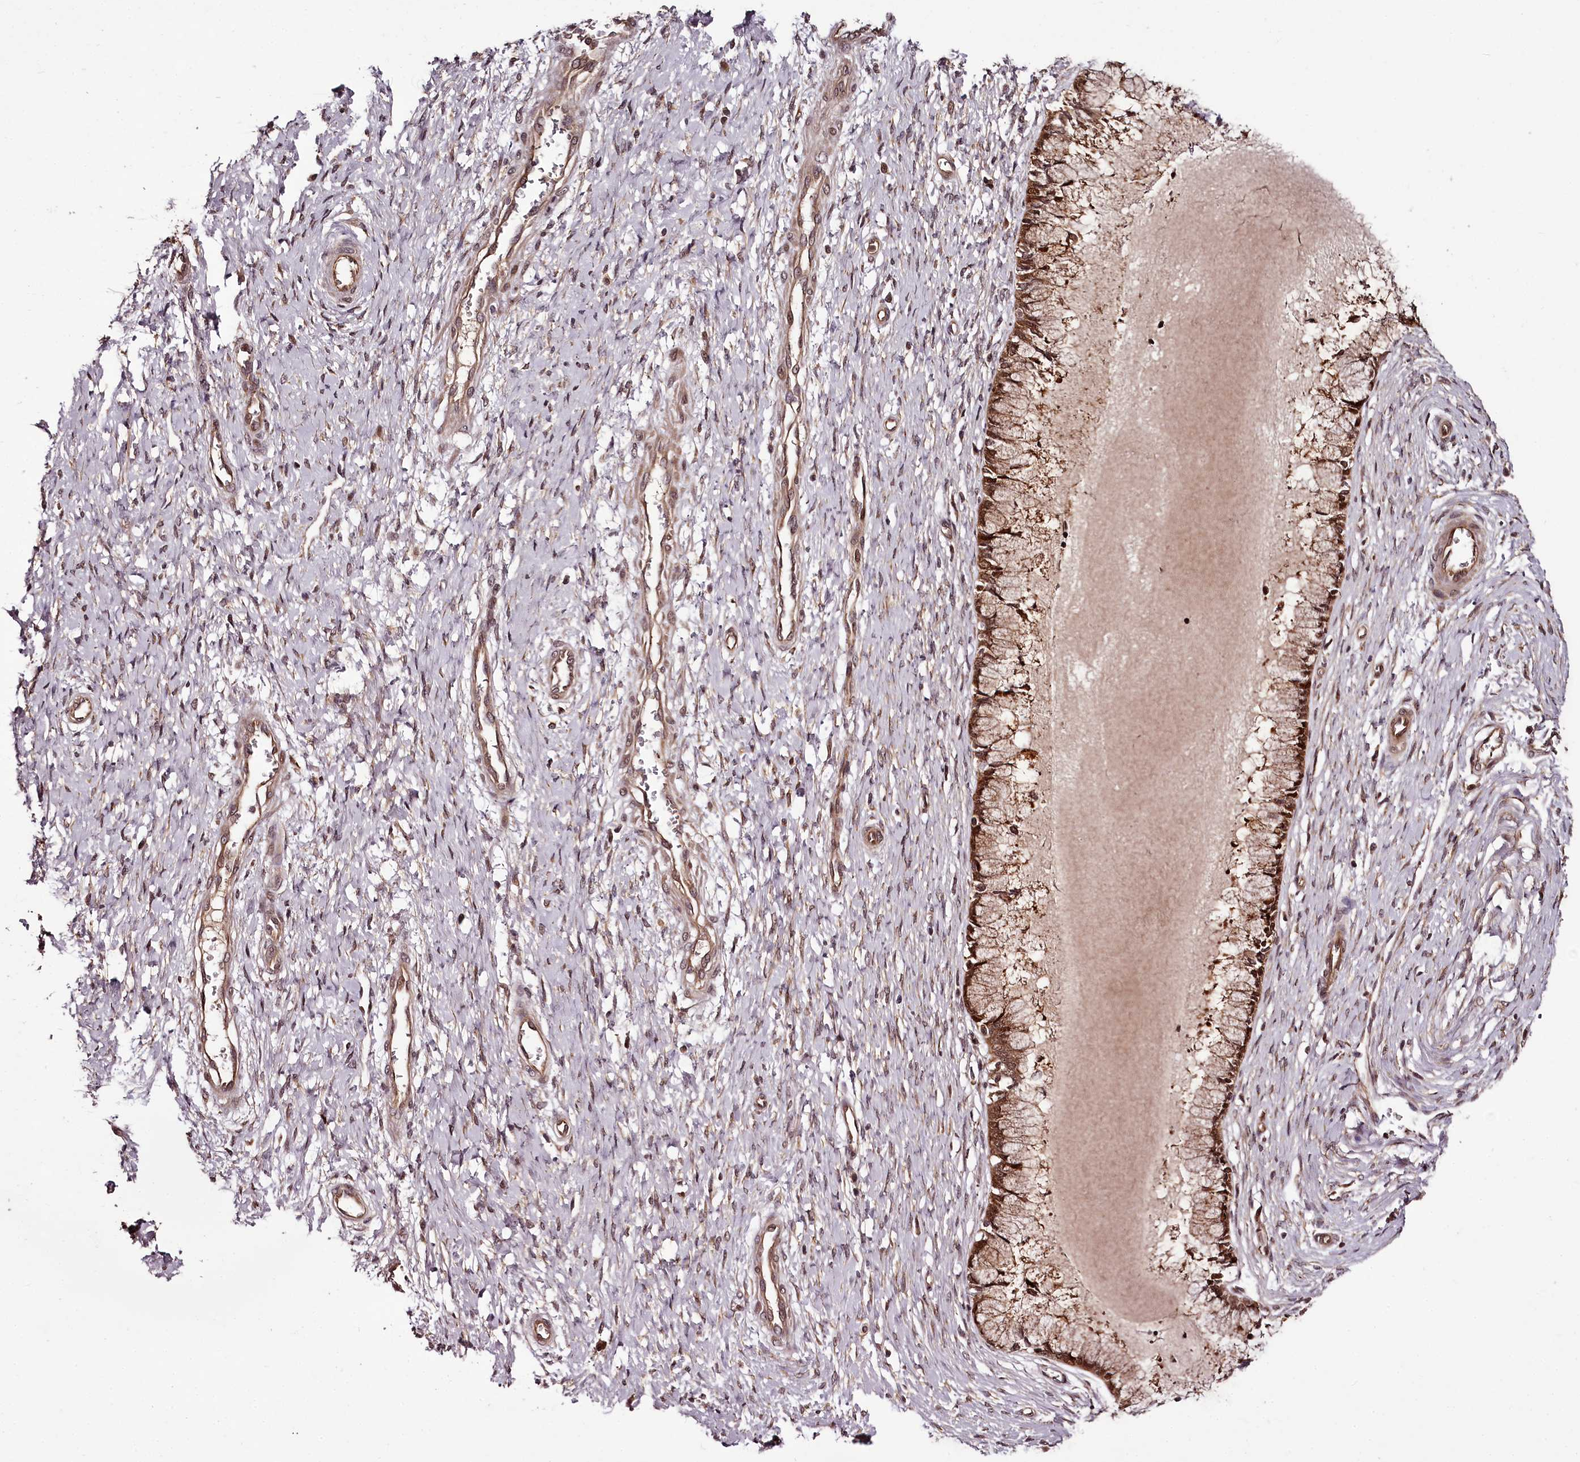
{"staining": {"intensity": "moderate", "quantity": ">75%", "location": "cytoplasmic/membranous,nuclear"}, "tissue": "cervix", "cell_type": "Glandular cells", "image_type": "normal", "snomed": [{"axis": "morphology", "description": "Normal tissue, NOS"}, {"axis": "topography", "description": "Cervix"}], "caption": "The photomicrograph shows staining of benign cervix, revealing moderate cytoplasmic/membranous,nuclear protein staining (brown color) within glandular cells.", "gene": "MAML3", "patient": {"sex": "female", "age": 55}}